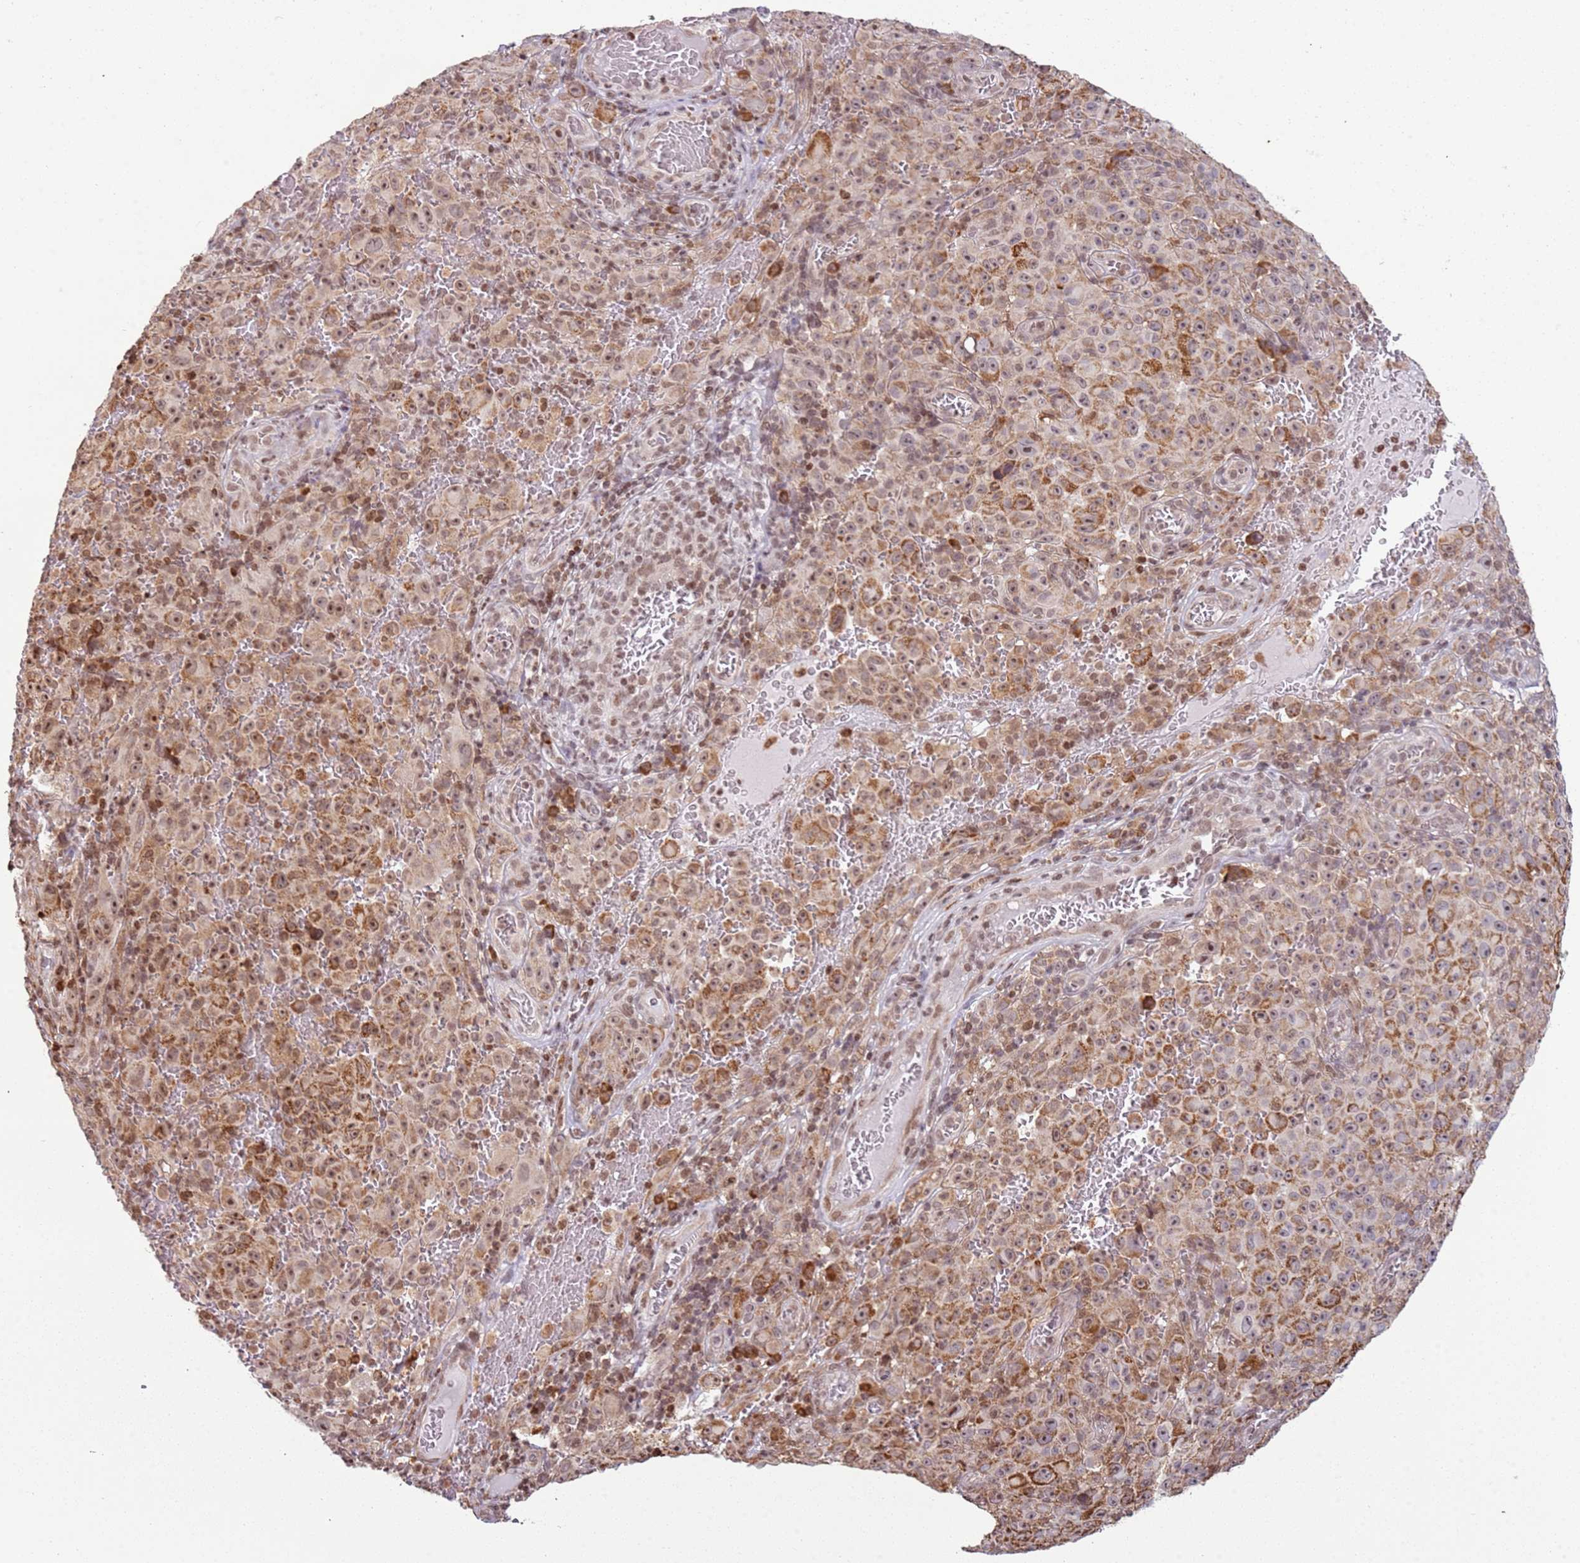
{"staining": {"intensity": "moderate", "quantity": ">75%", "location": "cytoplasmic/membranous,nuclear"}, "tissue": "melanoma", "cell_type": "Tumor cells", "image_type": "cancer", "snomed": [{"axis": "morphology", "description": "Malignant melanoma, NOS"}, {"axis": "topography", "description": "Skin"}], "caption": "Immunohistochemistry histopathology image of neoplastic tissue: human melanoma stained using immunohistochemistry displays medium levels of moderate protein expression localized specifically in the cytoplasmic/membranous and nuclear of tumor cells, appearing as a cytoplasmic/membranous and nuclear brown color.", "gene": "SCAF1", "patient": {"sex": "female", "age": 82}}